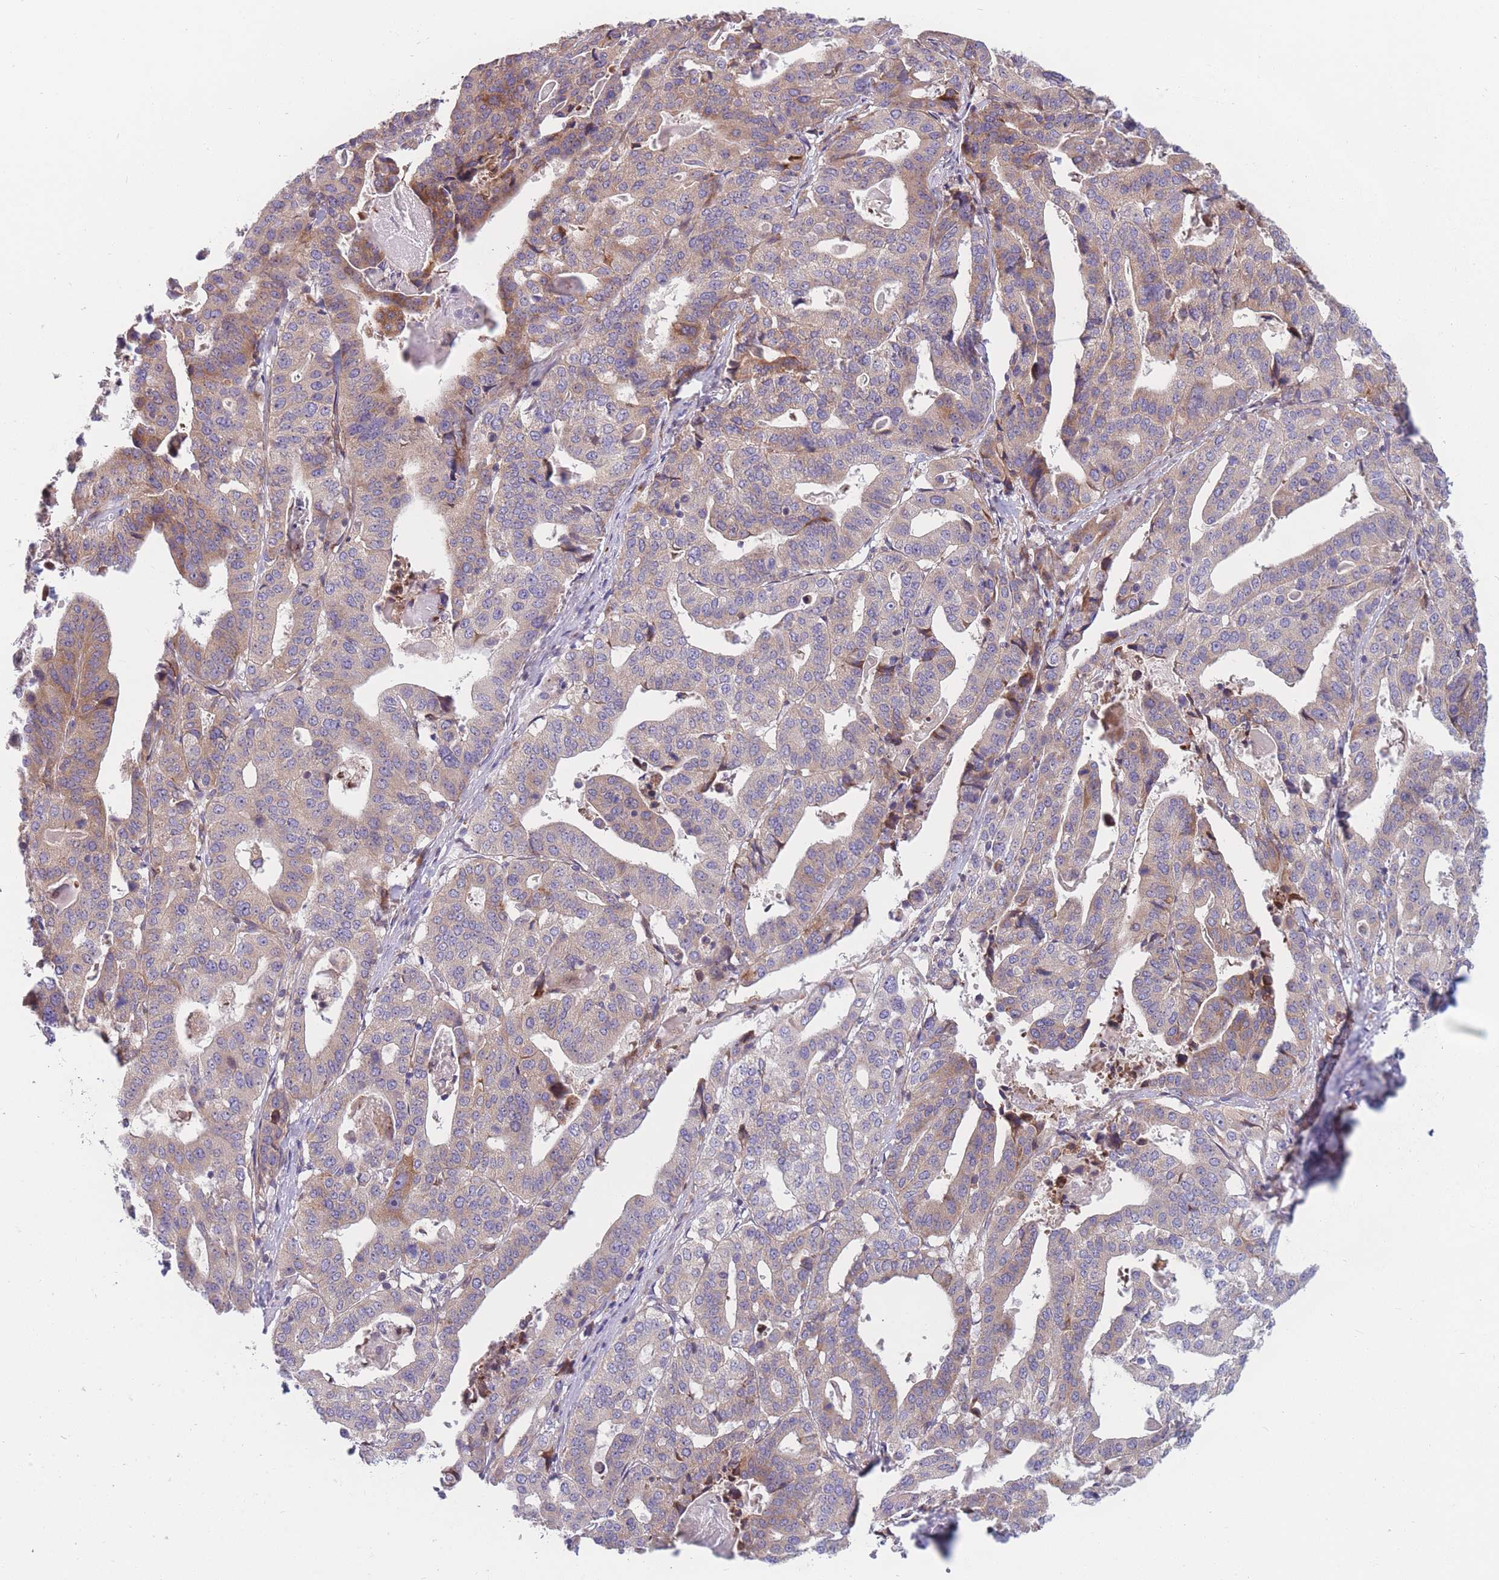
{"staining": {"intensity": "weak", "quantity": ">75%", "location": "cytoplasmic/membranous"}, "tissue": "stomach cancer", "cell_type": "Tumor cells", "image_type": "cancer", "snomed": [{"axis": "morphology", "description": "Adenocarcinoma, NOS"}, {"axis": "topography", "description": "Stomach"}], "caption": "Immunohistochemical staining of human stomach cancer (adenocarcinoma) displays weak cytoplasmic/membranous protein expression in about >75% of tumor cells. Using DAB (brown) and hematoxylin (blue) stains, captured at high magnification using brightfield microscopy.", "gene": "TMEM131L", "patient": {"sex": "male", "age": 48}}